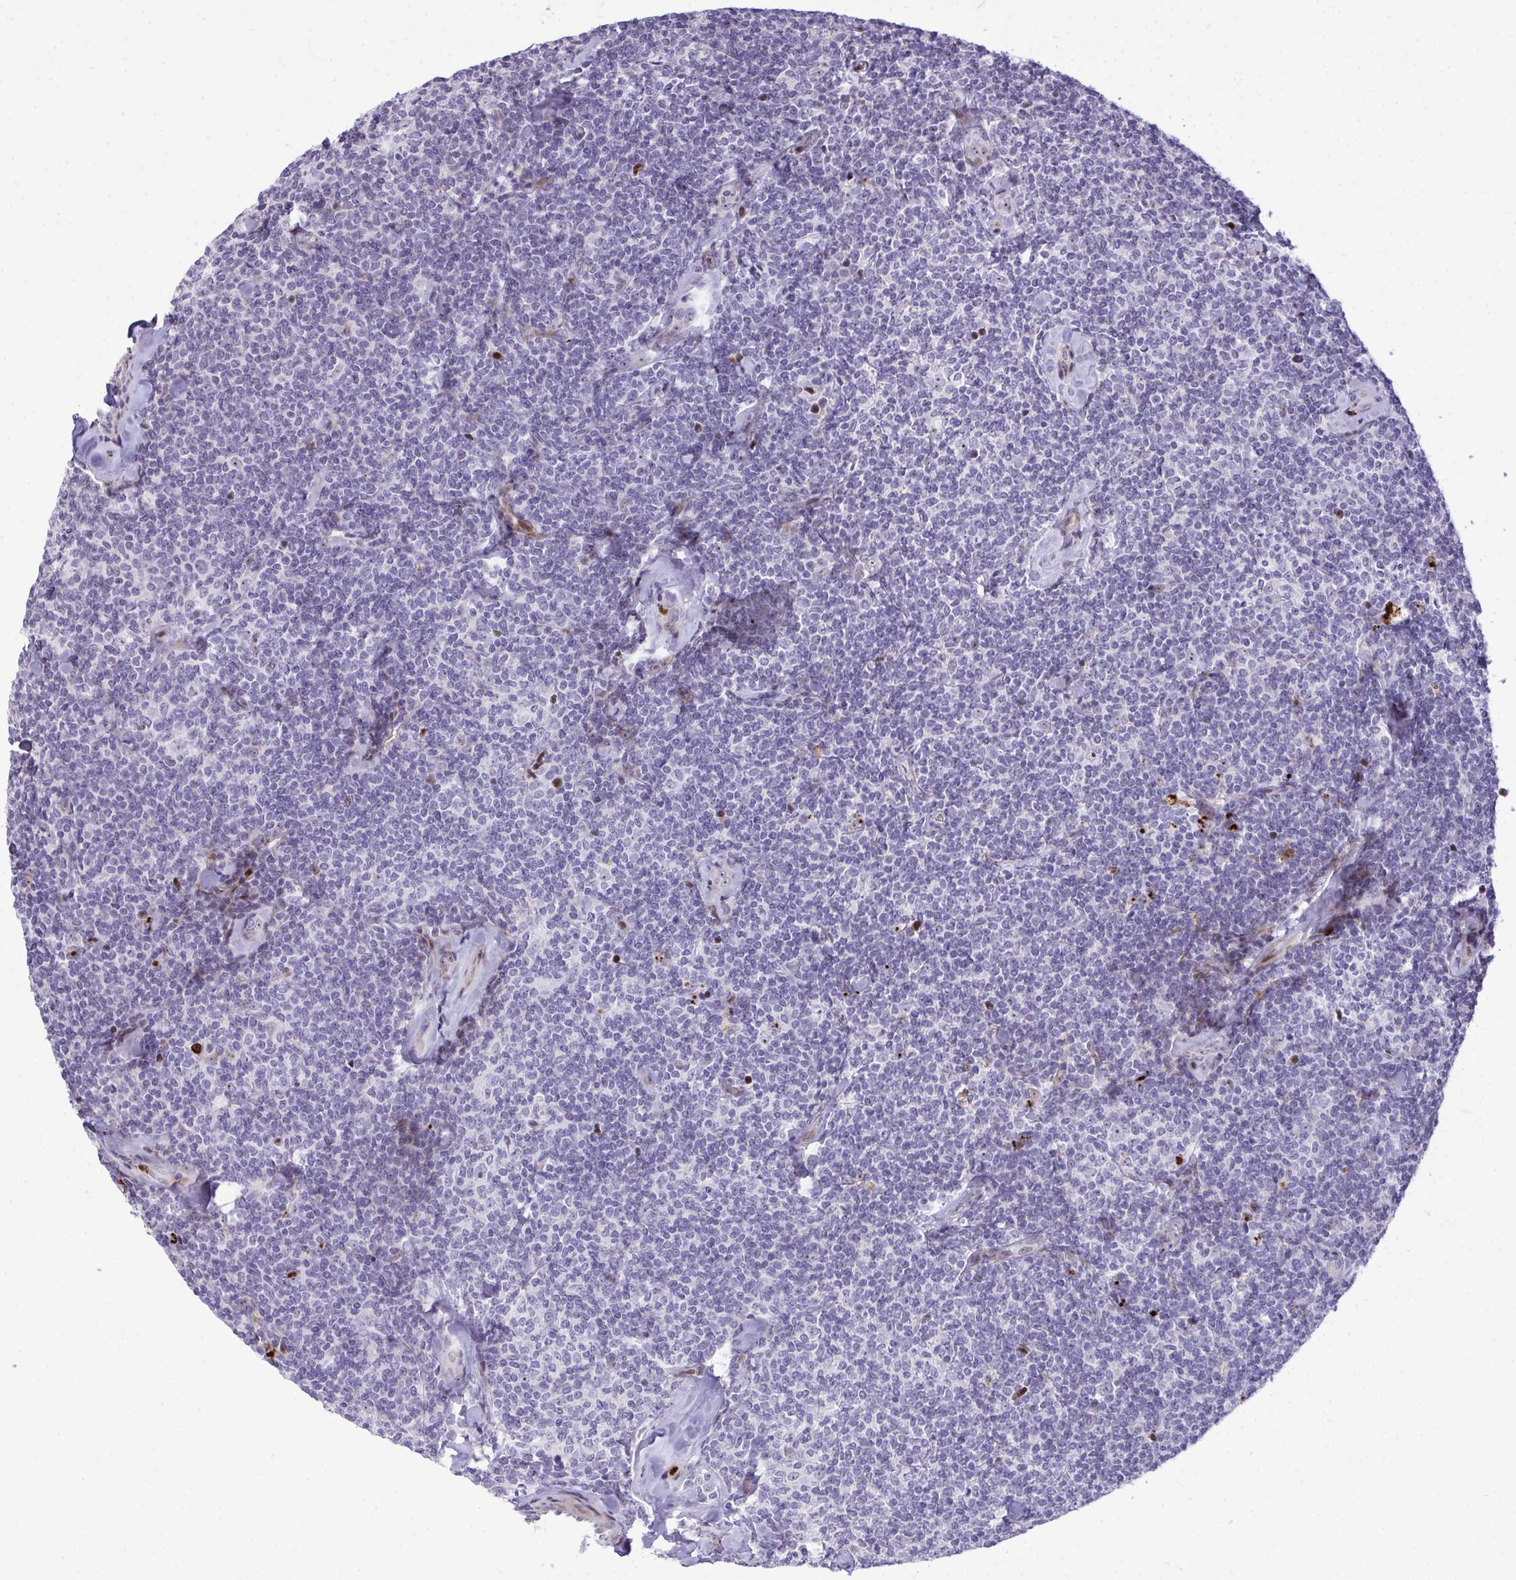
{"staining": {"intensity": "negative", "quantity": "none", "location": "none"}, "tissue": "lymphoma", "cell_type": "Tumor cells", "image_type": "cancer", "snomed": [{"axis": "morphology", "description": "Malignant lymphoma, non-Hodgkin's type, Low grade"}, {"axis": "topography", "description": "Lymph node"}], "caption": "Immunohistochemical staining of malignant lymphoma, non-Hodgkin's type (low-grade) demonstrates no significant expression in tumor cells.", "gene": "DLX4", "patient": {"sex": "female", "age": 56}}